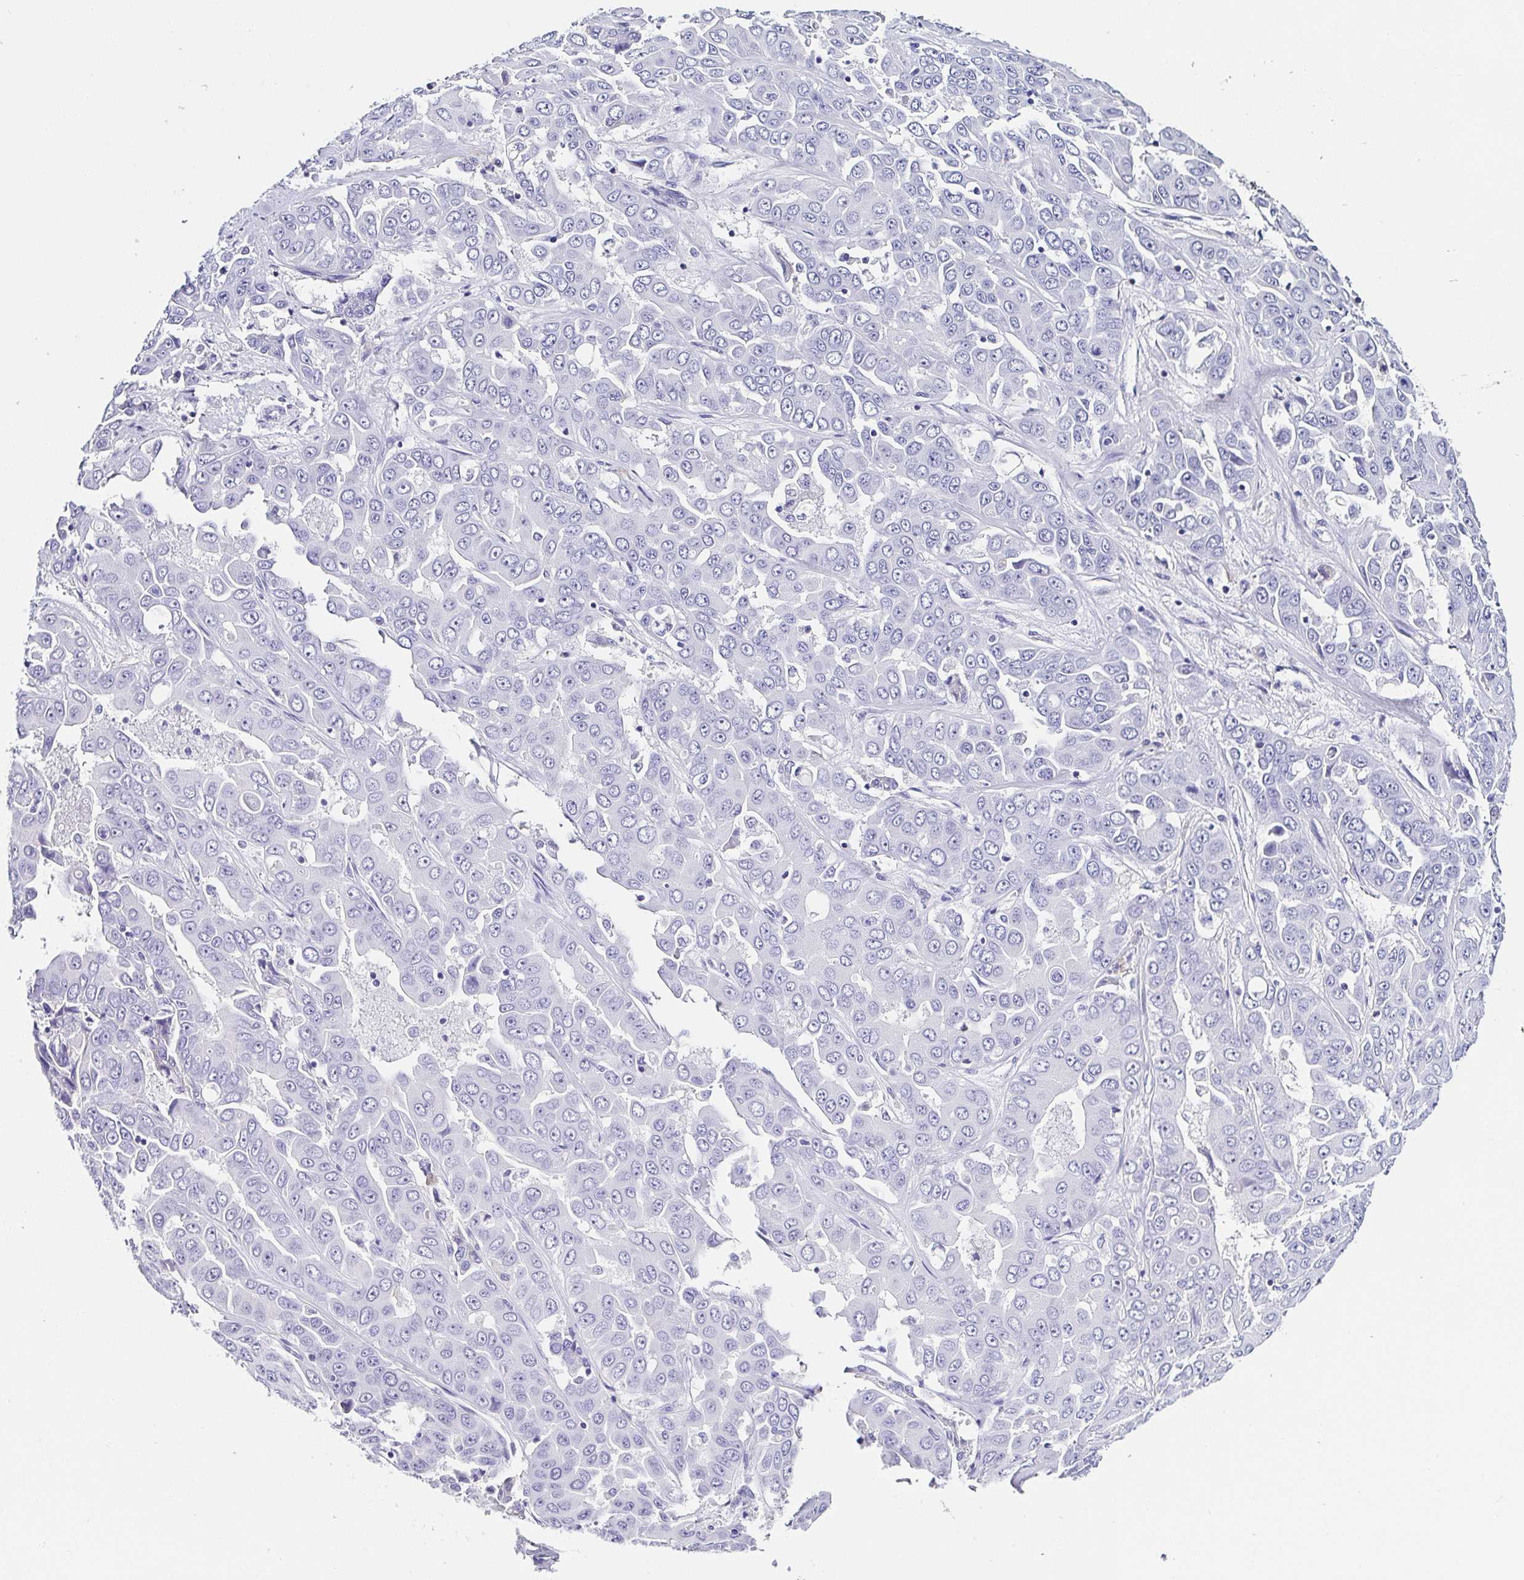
{"staining": {"intensity": "negative", "quantity": "none", "location": "none"}, "tissue": "liver cancer", "cell_type": "Tumor cells", "image_type": "cancer", "snomed": [{"axis": "morphology", "description": "Cholangiocarcinoma"}, {"axis": "topography", "description": "Liver"}], "caption": "Immunohistochemical staining of liver cancer (cholangiocarcinoma) demonstrates no significant expression in tumor cells.", "gene": "TNNT2", "patient": {"sex": "female", "age": 52}}